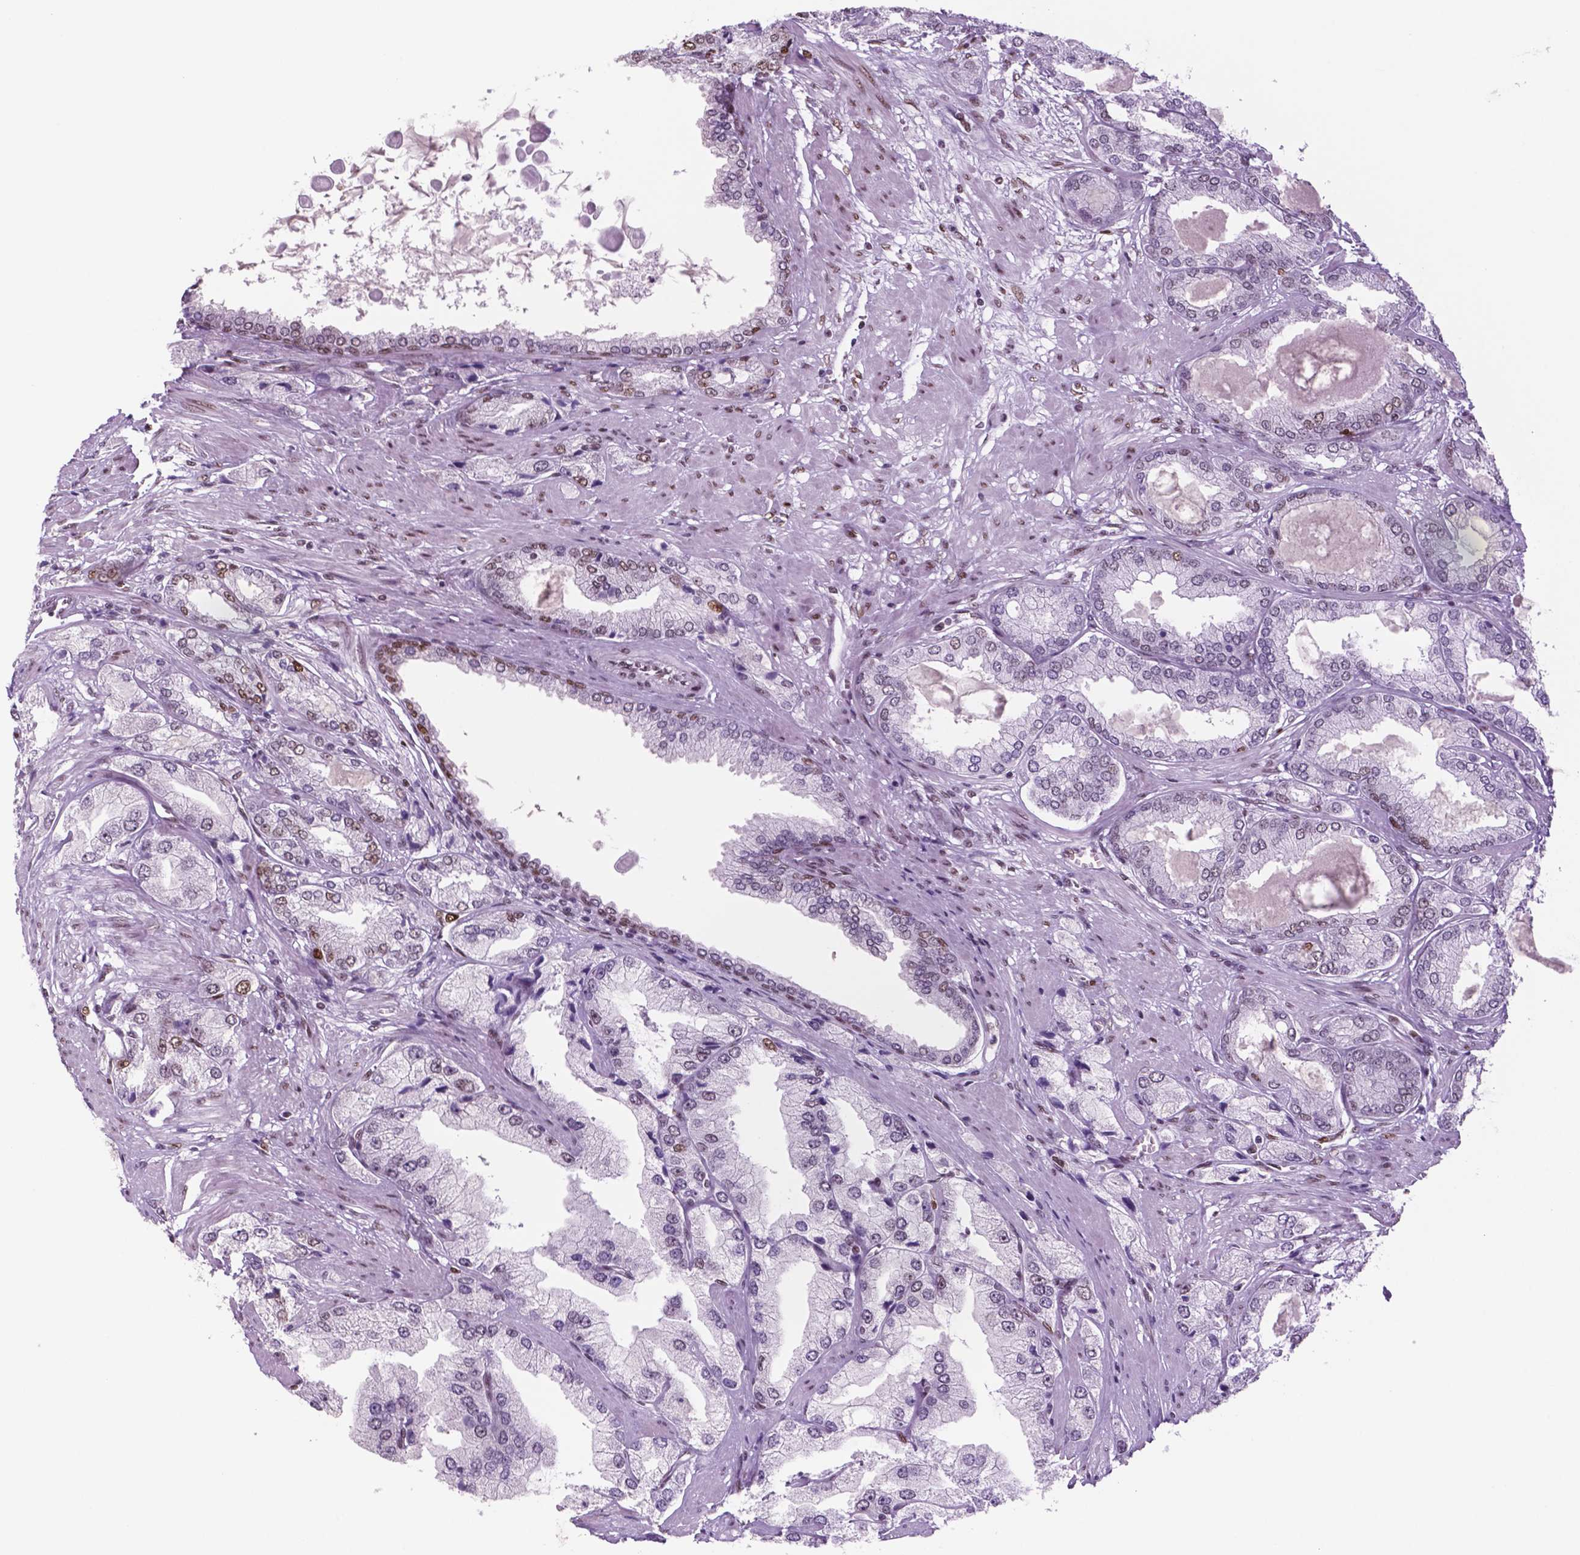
{"staining": {"intensity": "negative", "quantity": "none", "location": "none"}, "tissue": "prostate cancer", "cell_type": "Tumor cells", "image_type": "cancer", "snomed": [{"axis": "morphology", "description": "Adenocarcinoma, High grade"}, {"axis": "topography", "description": "Prostate"}], "caption": "Immunohistochemistry (IHC) histopathology image of adenocarcinoma (high-grade) (prostate) stained for a protein (brown), which demonstrates no positivity in tumor cells.", "gene": "MSH6", "patient": {"sex": "male", "age": 68}}